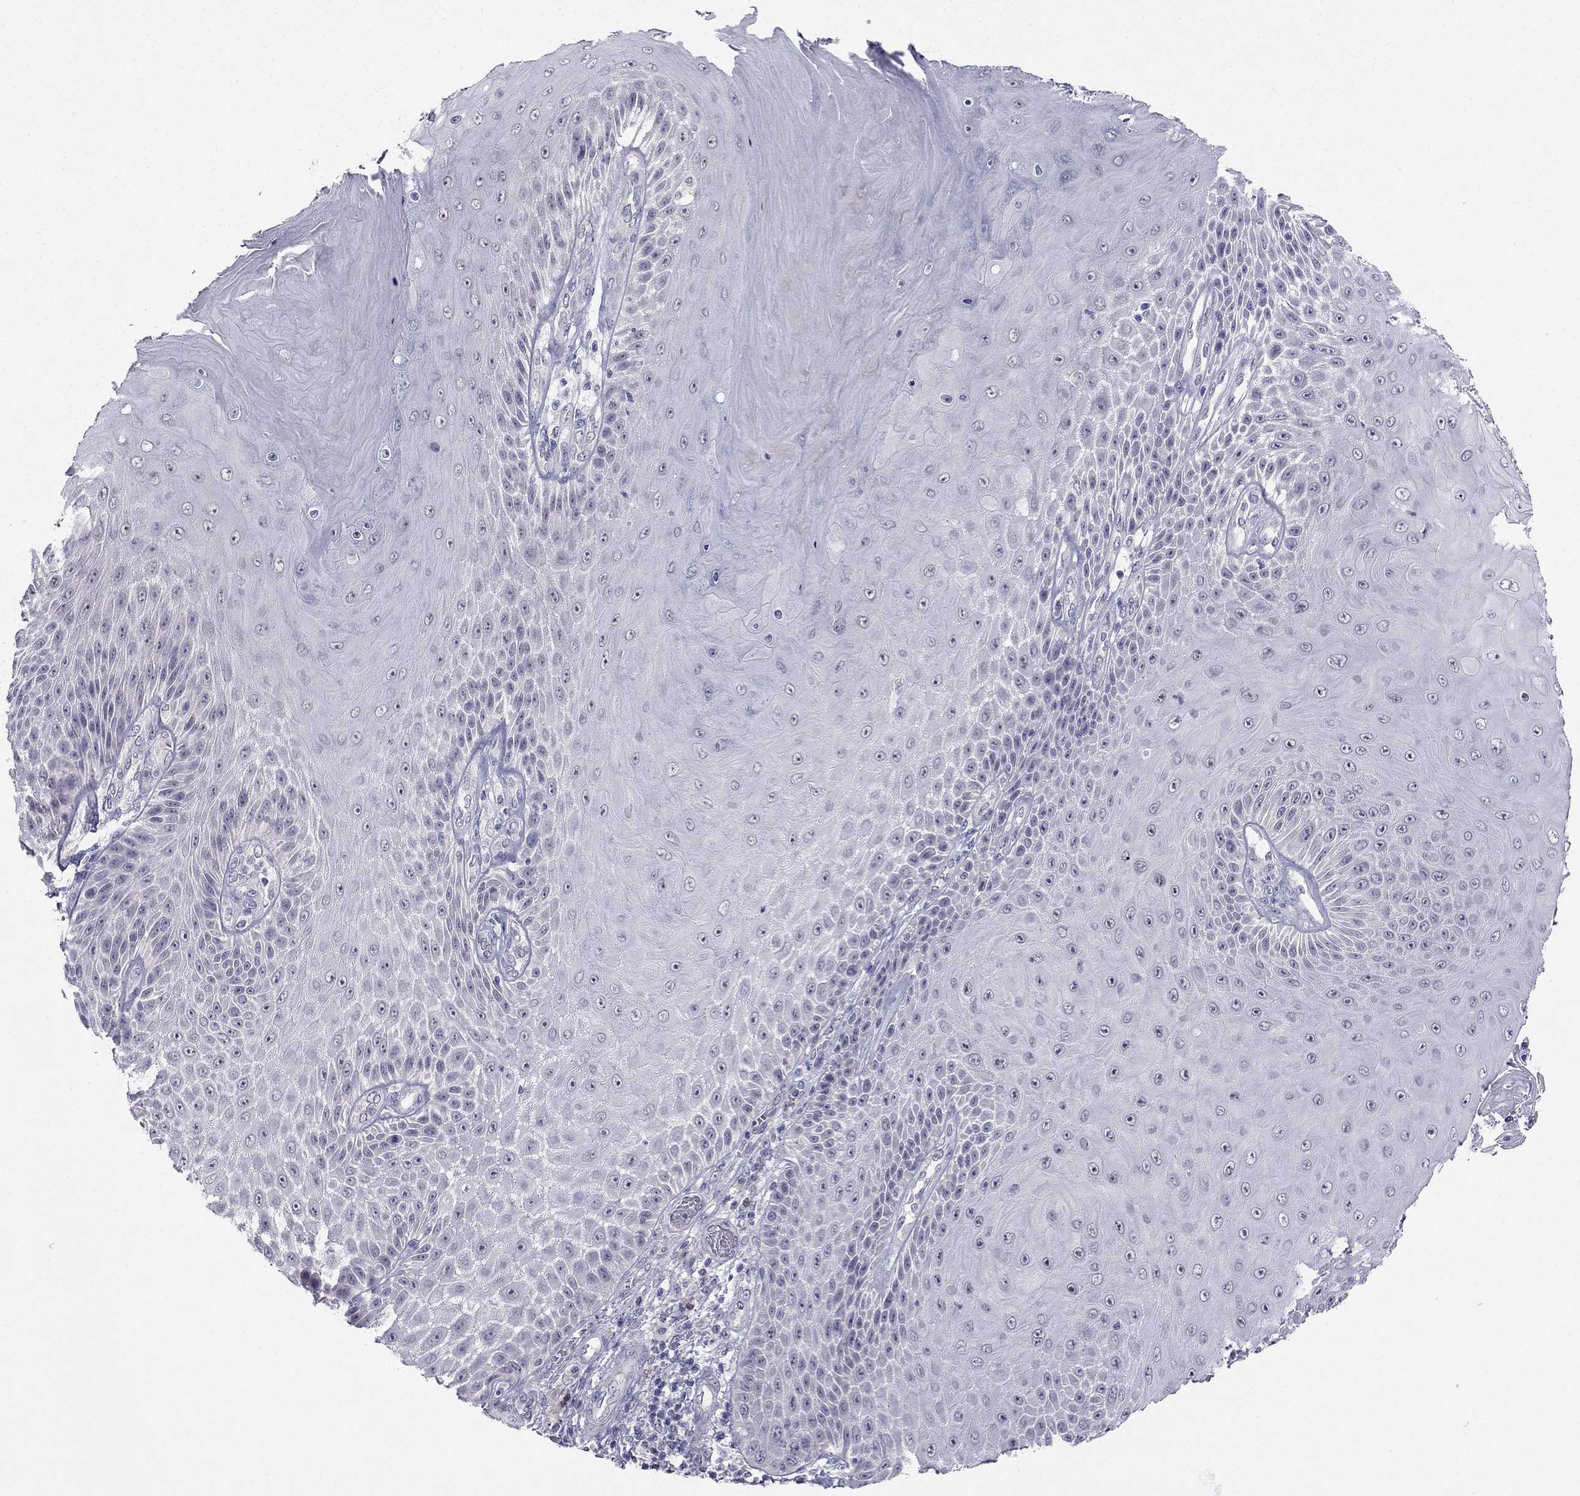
{"staining": {"intensity": "negative", "quantity": "none", "location": "none"}, "tissue": "skin cancer", "cell_type": "Tumor cells", "image_type": "cancer", "snomed": [{"axis": "morphology", "description": "Squamous cell carcinoma, NOS"}, {"axis": "topography", "description": "Skin"}], "caption": "This image is of skin cancer stained with immunohistochemistry to label a protein in brown with the nuclei are counter-stained blue. There is no expression in tumor cells. Brightfield microscopy of IHC stained with DAB (brown) and hematoxylin (blue), captured at high magnification.", "gene": "C16orf89", "patient": {"sex": "male", "age": 62}}